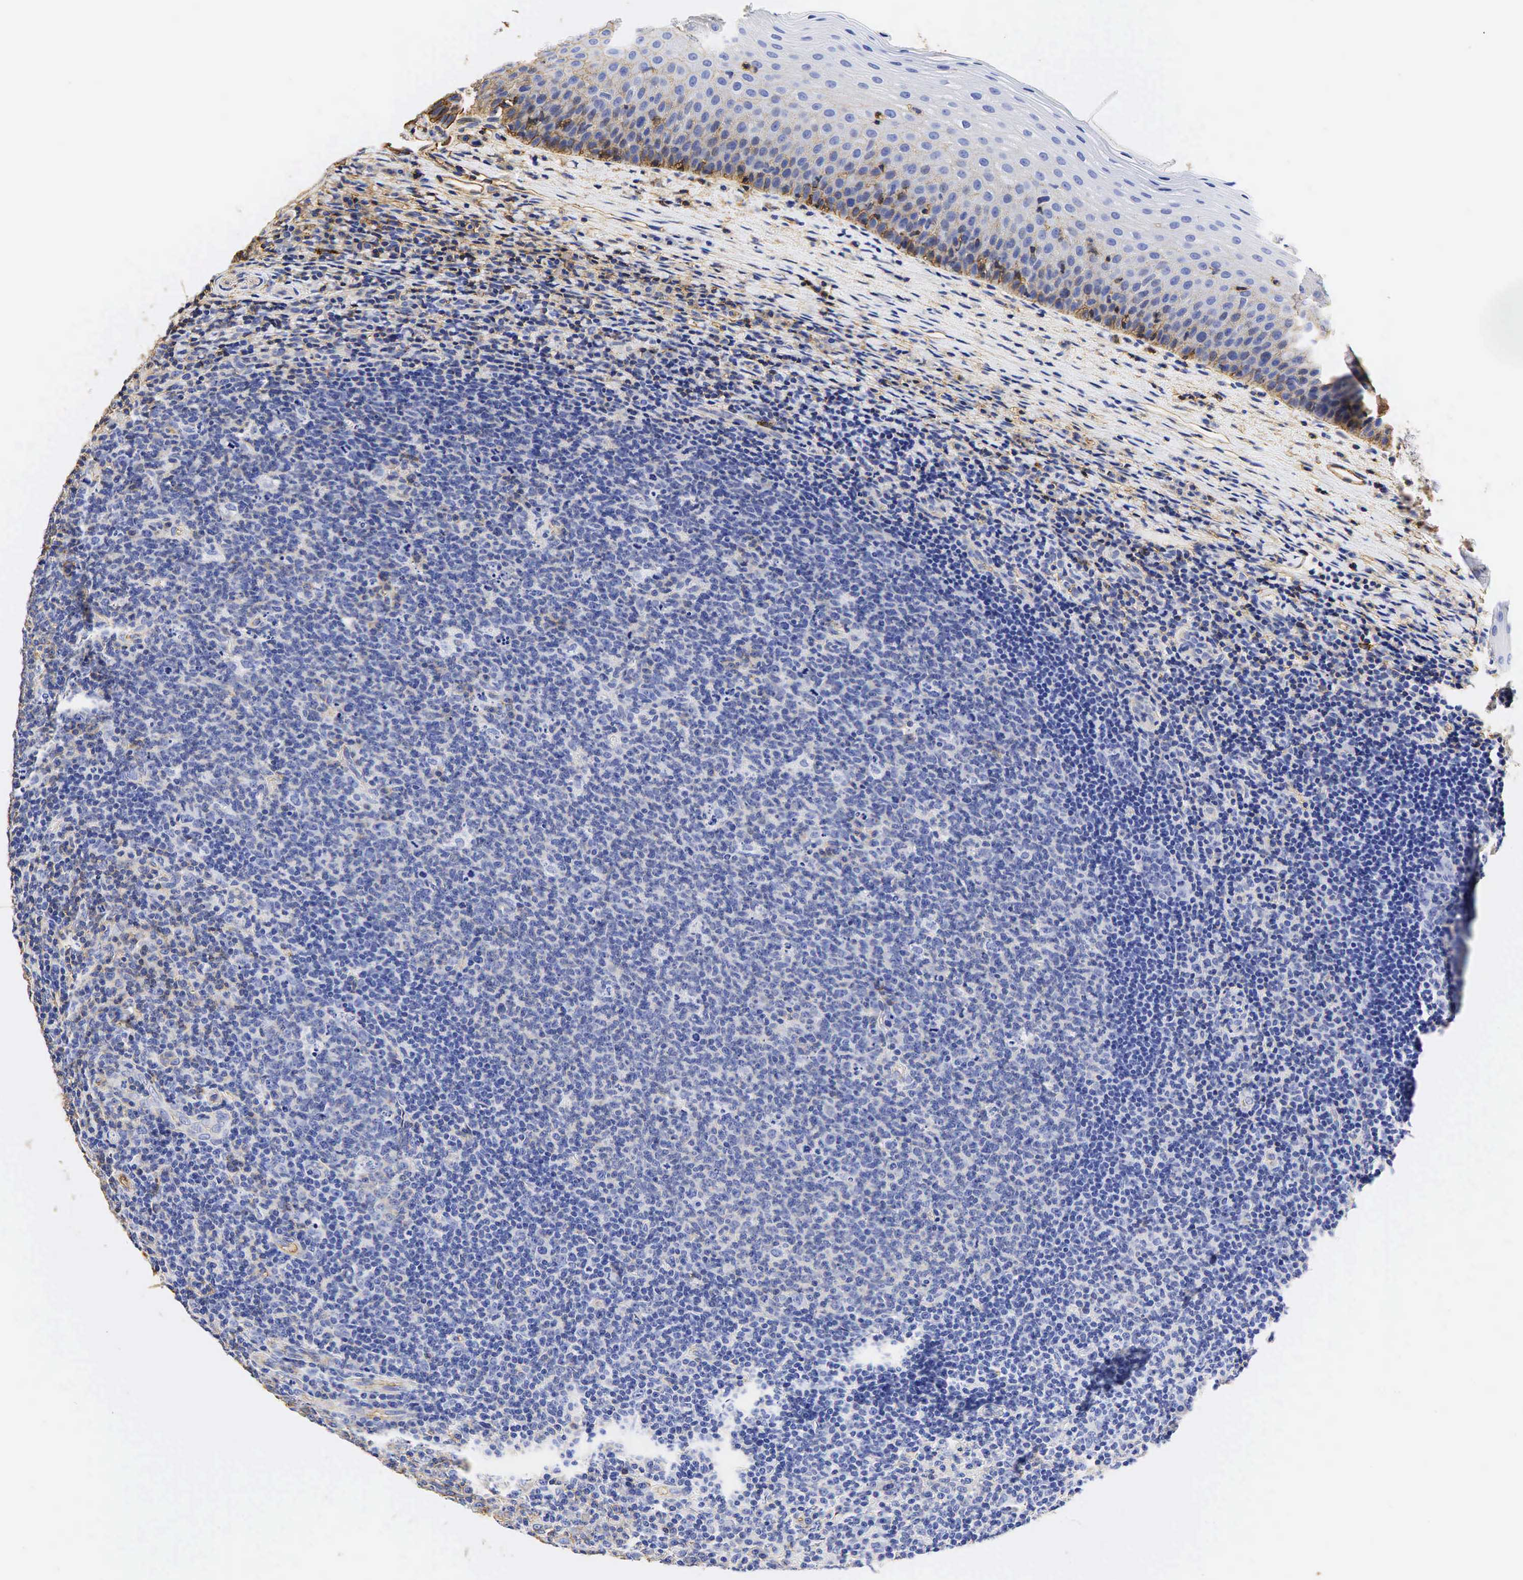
{"staining": {"intensity": "negative", "quantity": "none", "location": "none"}, "tissue": "tonsil", "cell_type": "Germinal center cells", "image_type": "normal", "snomed": [{"axis": "morphology", "description": "Normal tissue, NOS"}, {"axis": "topography", "description": "Tonsil"}], "caption": "A high-resolution image shows immunohistochemistry (IHC) staining of normal tonsil, which reveals no significant positivity in germinal center cells.", "gene": "CD99", "patient": {"sex": "male", "age": 6}}